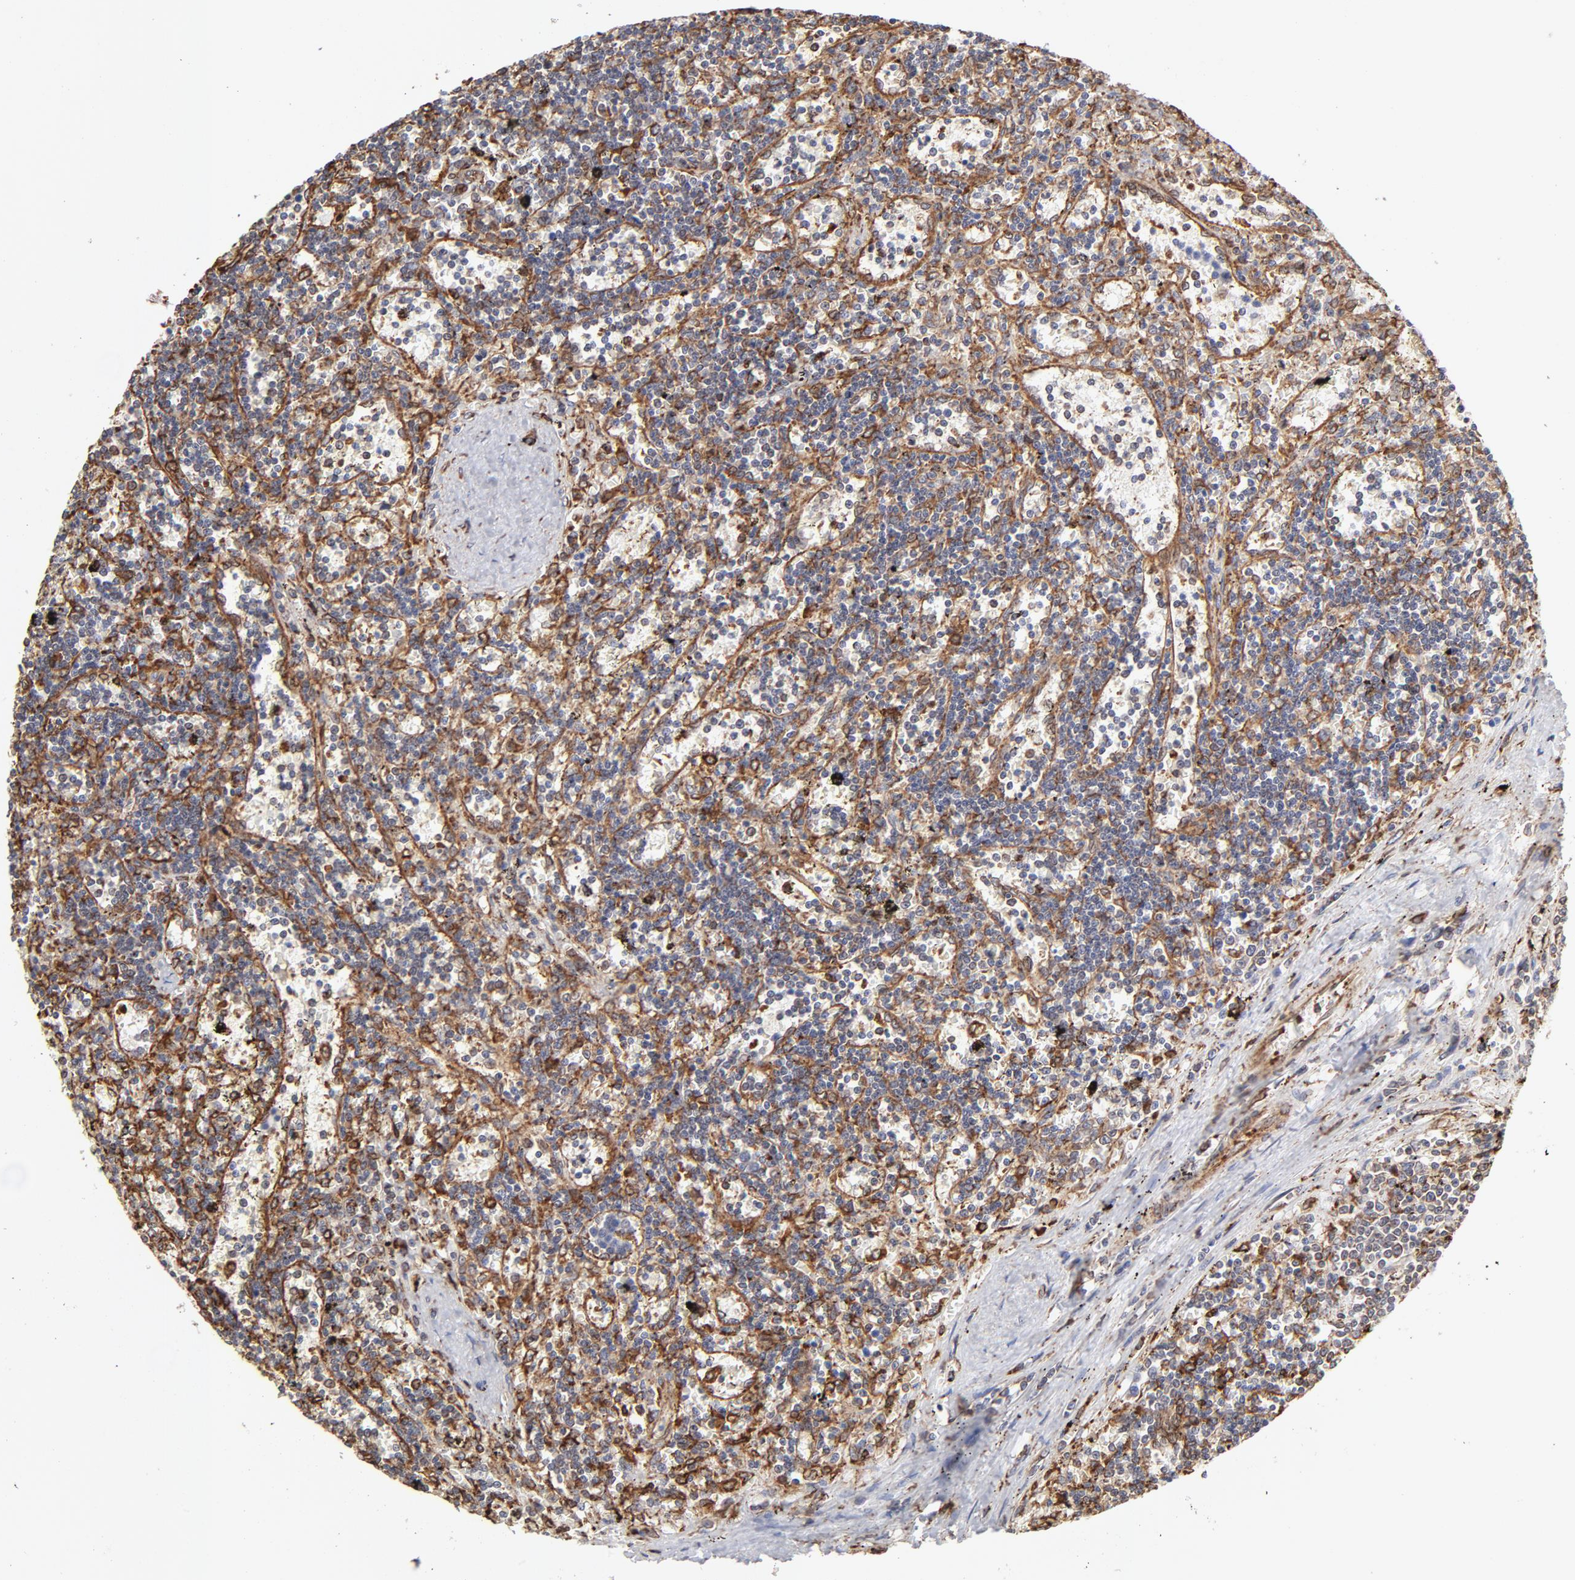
{"staining": {"intensity": "strong", "quantity": "<25%", "location": "cytoplasmic/membranous"}, "tissue": "lymphoma", "cell_type": "Tumor cells", "image_type": "cancer", "snomed": [{"axis": "morphology", "description": "Malignant lymphoma, non-Hodgkin's type, Low grade"}, {"axis": "topography", "description": "Spleen"}], "caption": "IHC (DAB) staining of human lymphoma exhibits strong cytoplasmic/membranous protein positivity in about <25% of tumor cells.", "gene": "CANX", "patient": {"sex": "male", "age": 60}}